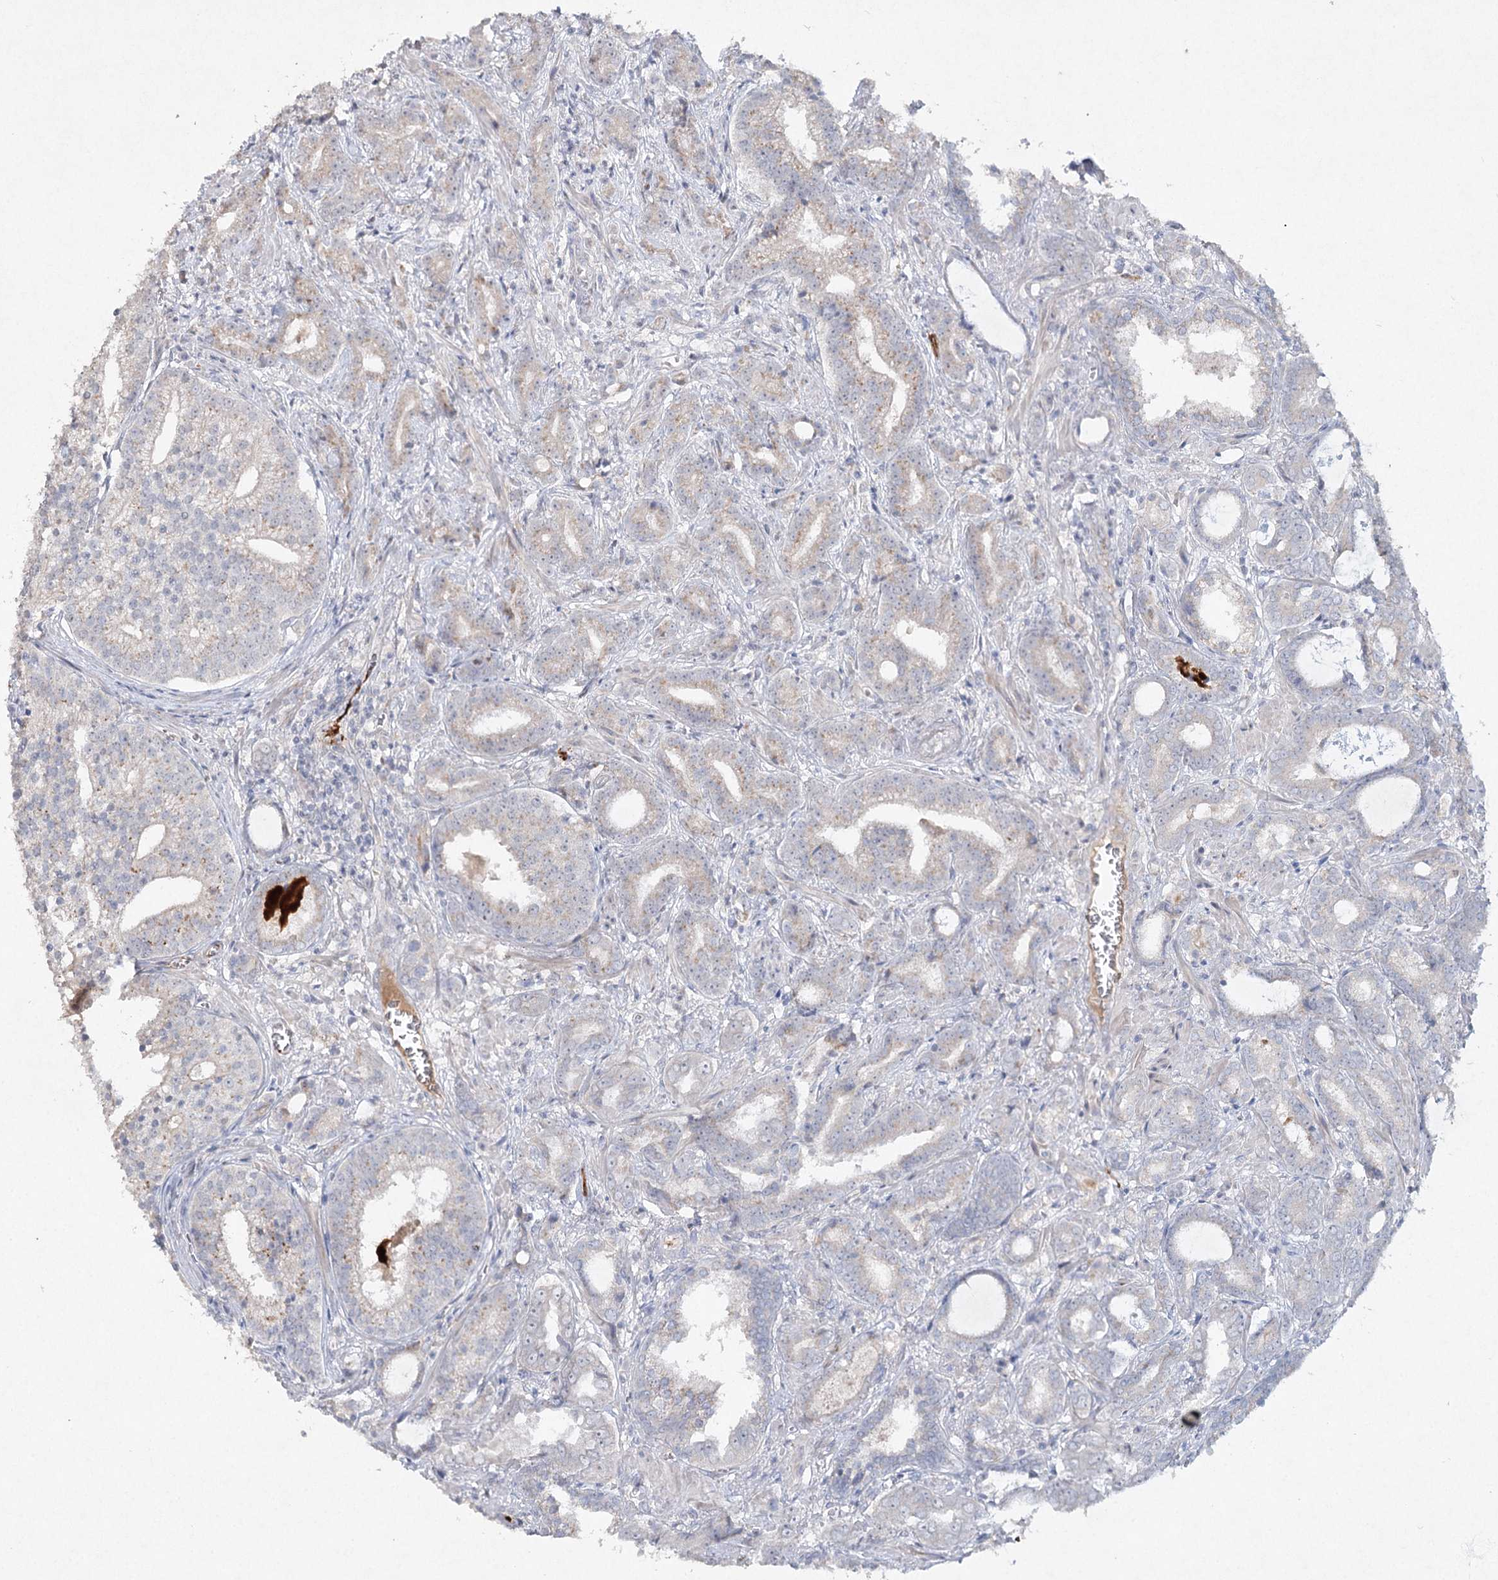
{"staining": {"intensity": "weak", "quantity": "<25%", "location": "cytoplasmic/membranous"}, "tissue": "prostate cancer", "cell_type": "Tumor cells", "image_type": "cancer", "snomed": [{"axis": "morphology", "description": "Adenocarcinoma, High grade"}, {"axis": "topography", "description": "Prostate and seminal vesicle, NOS"}], "caption": "This is a photomicrograph of immunohistochemistry (IHC) staining of prostate high-grade adenocarcinoma, which shows no expression in tumor cells.", "gene": "RFX6", "patient": {"sex": "male", "age": 67}}